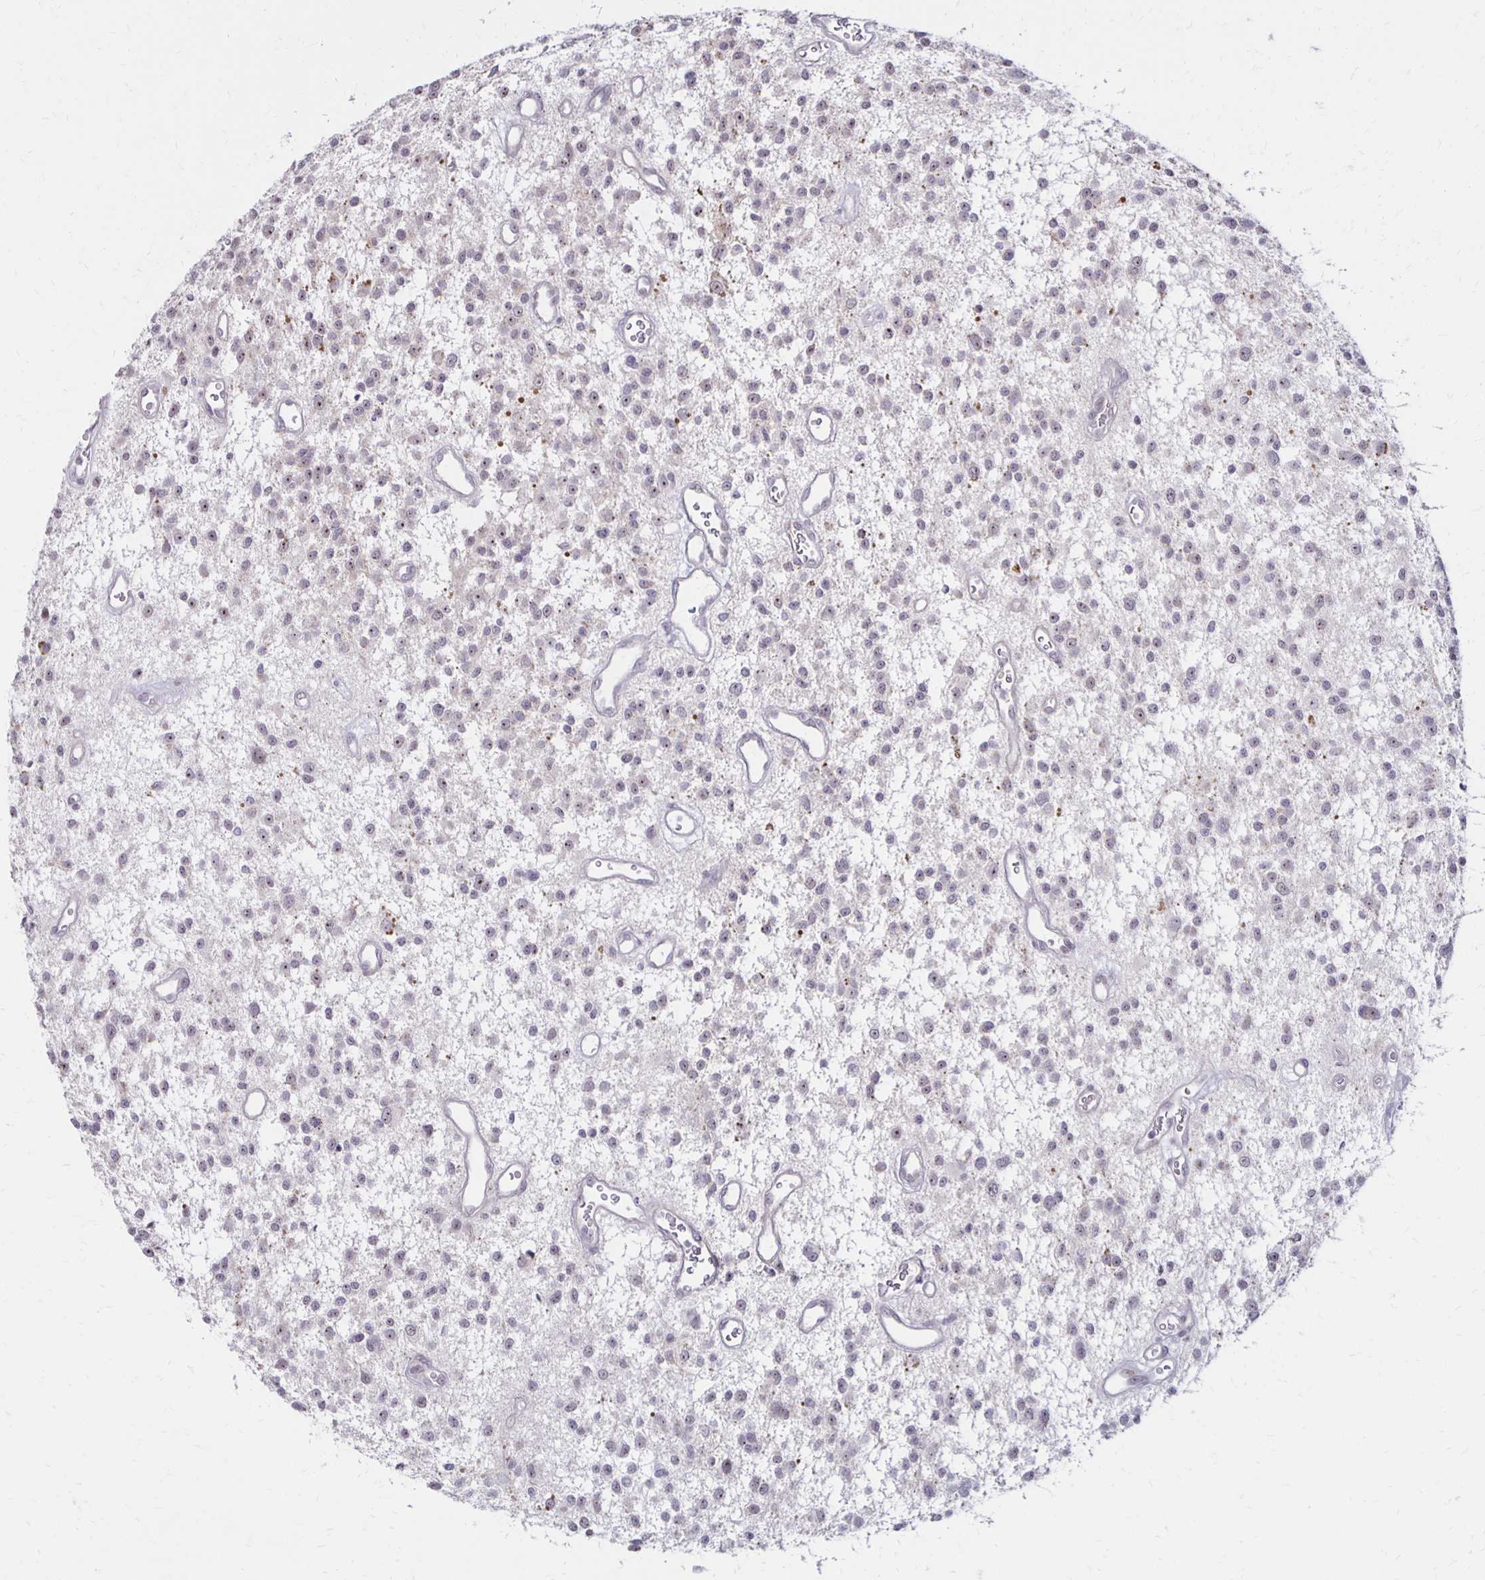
{"staining": {"intensity": "weak", "quantity": "<25%", "location": "nuclear"}, "tissue": "glioma", "cell_type": "Tumor cells", "image_type": "cancer", "snomed": [{"axis": "morphology", "description": "Glioma, malignant, Low grade"}, {"axis": "topography", "description": "Brain"}], "caption": "The immunohistochemistry (IHC) photomicrograph has no significant positivity in tumor cells of glioma tissue.", "gene": "DAGLA", "patient": {"sex": "male", "age": 43}}